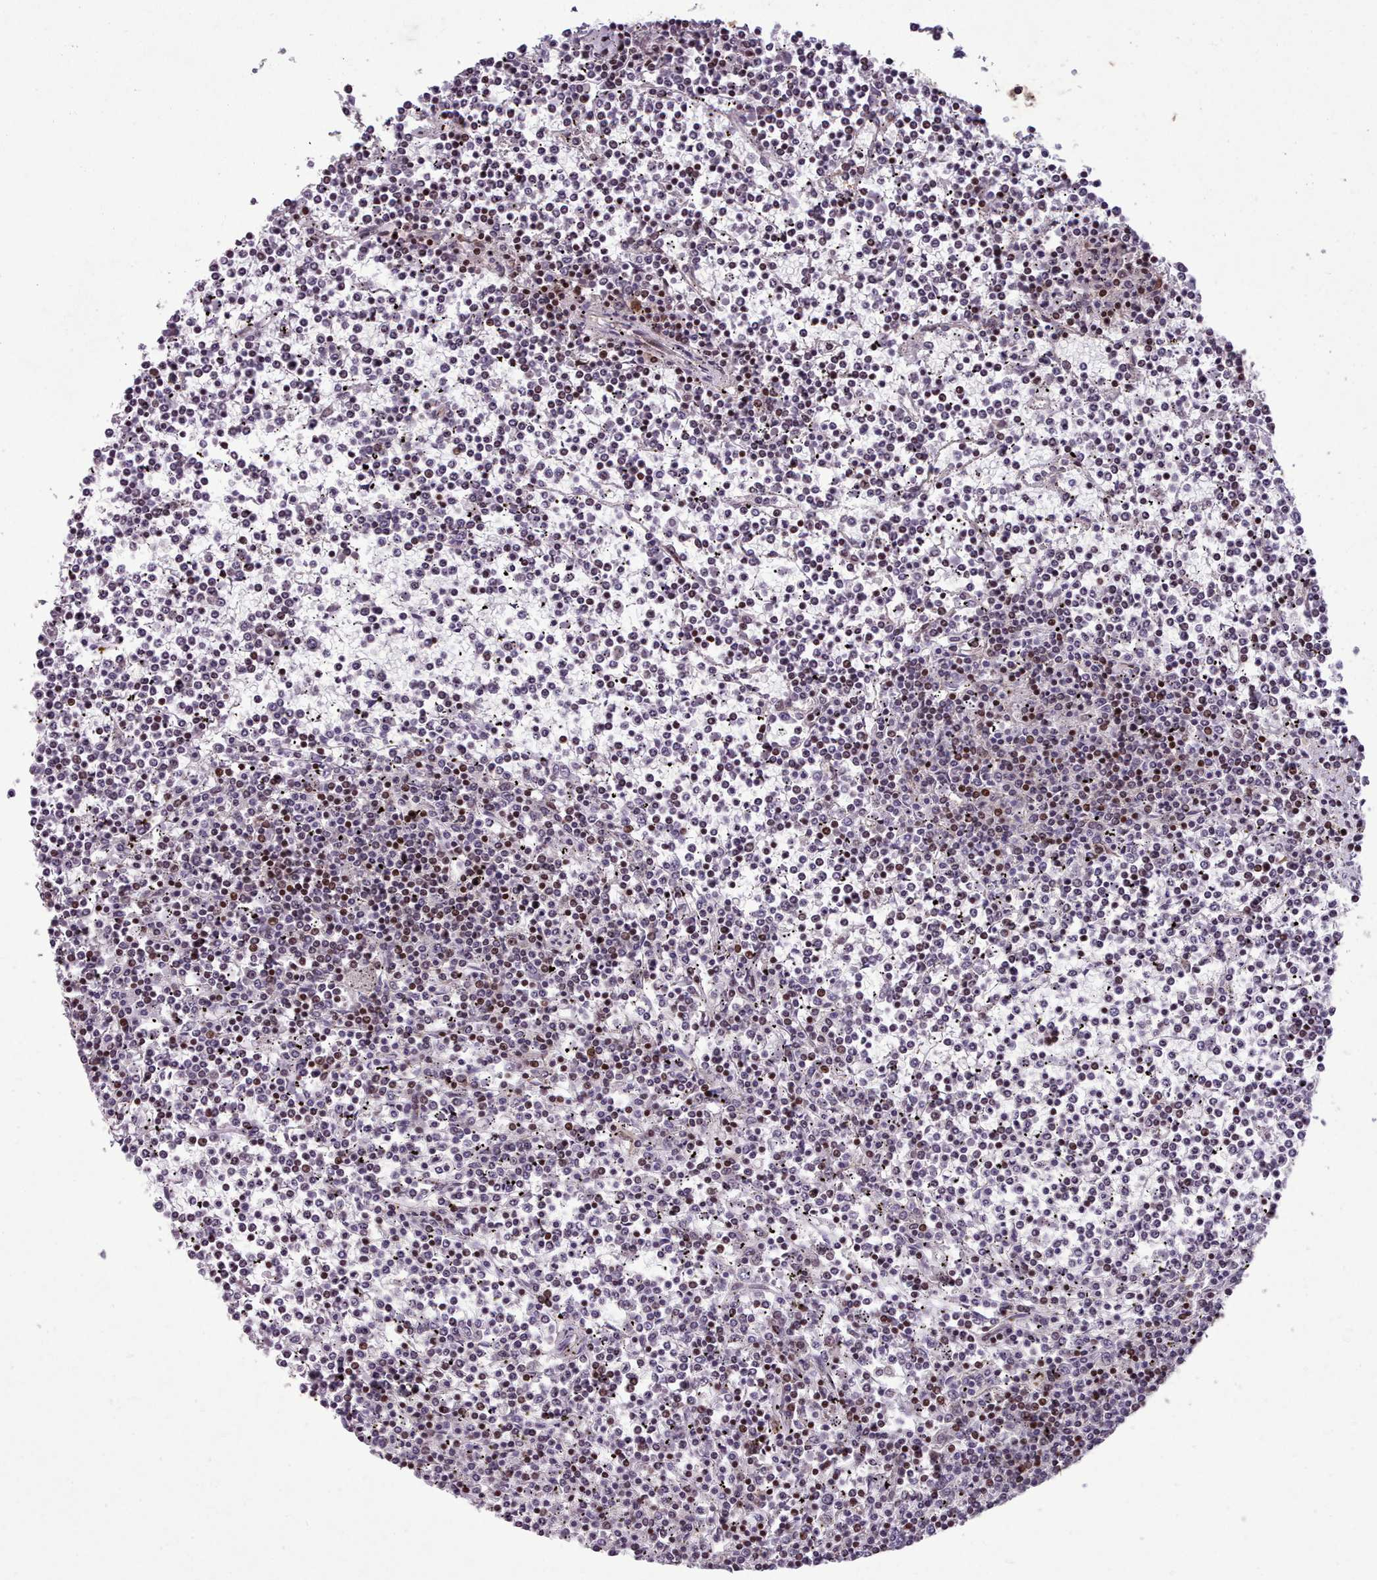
{"staining": {"intensity": "moderate", "quantity": "<25%", "location": "nuclear"}, "tissue": "lymphoma", "cell_type": "Tumor cells", "image_type": "cancer", "snomed": [{"axis": "morphology", "description": "Malignant lymphoma, non-Hodgkin's type, Low grade"}, {"axis": "topography", "description": "Spleen"}], "caption": "The photomicrograph exhibits staining of lymphoma, revealing moderate nuclear protein staining (brown color) within tumor cells.", "gene": "ENSA", "patient": {"sex": "female", "age": 19}}